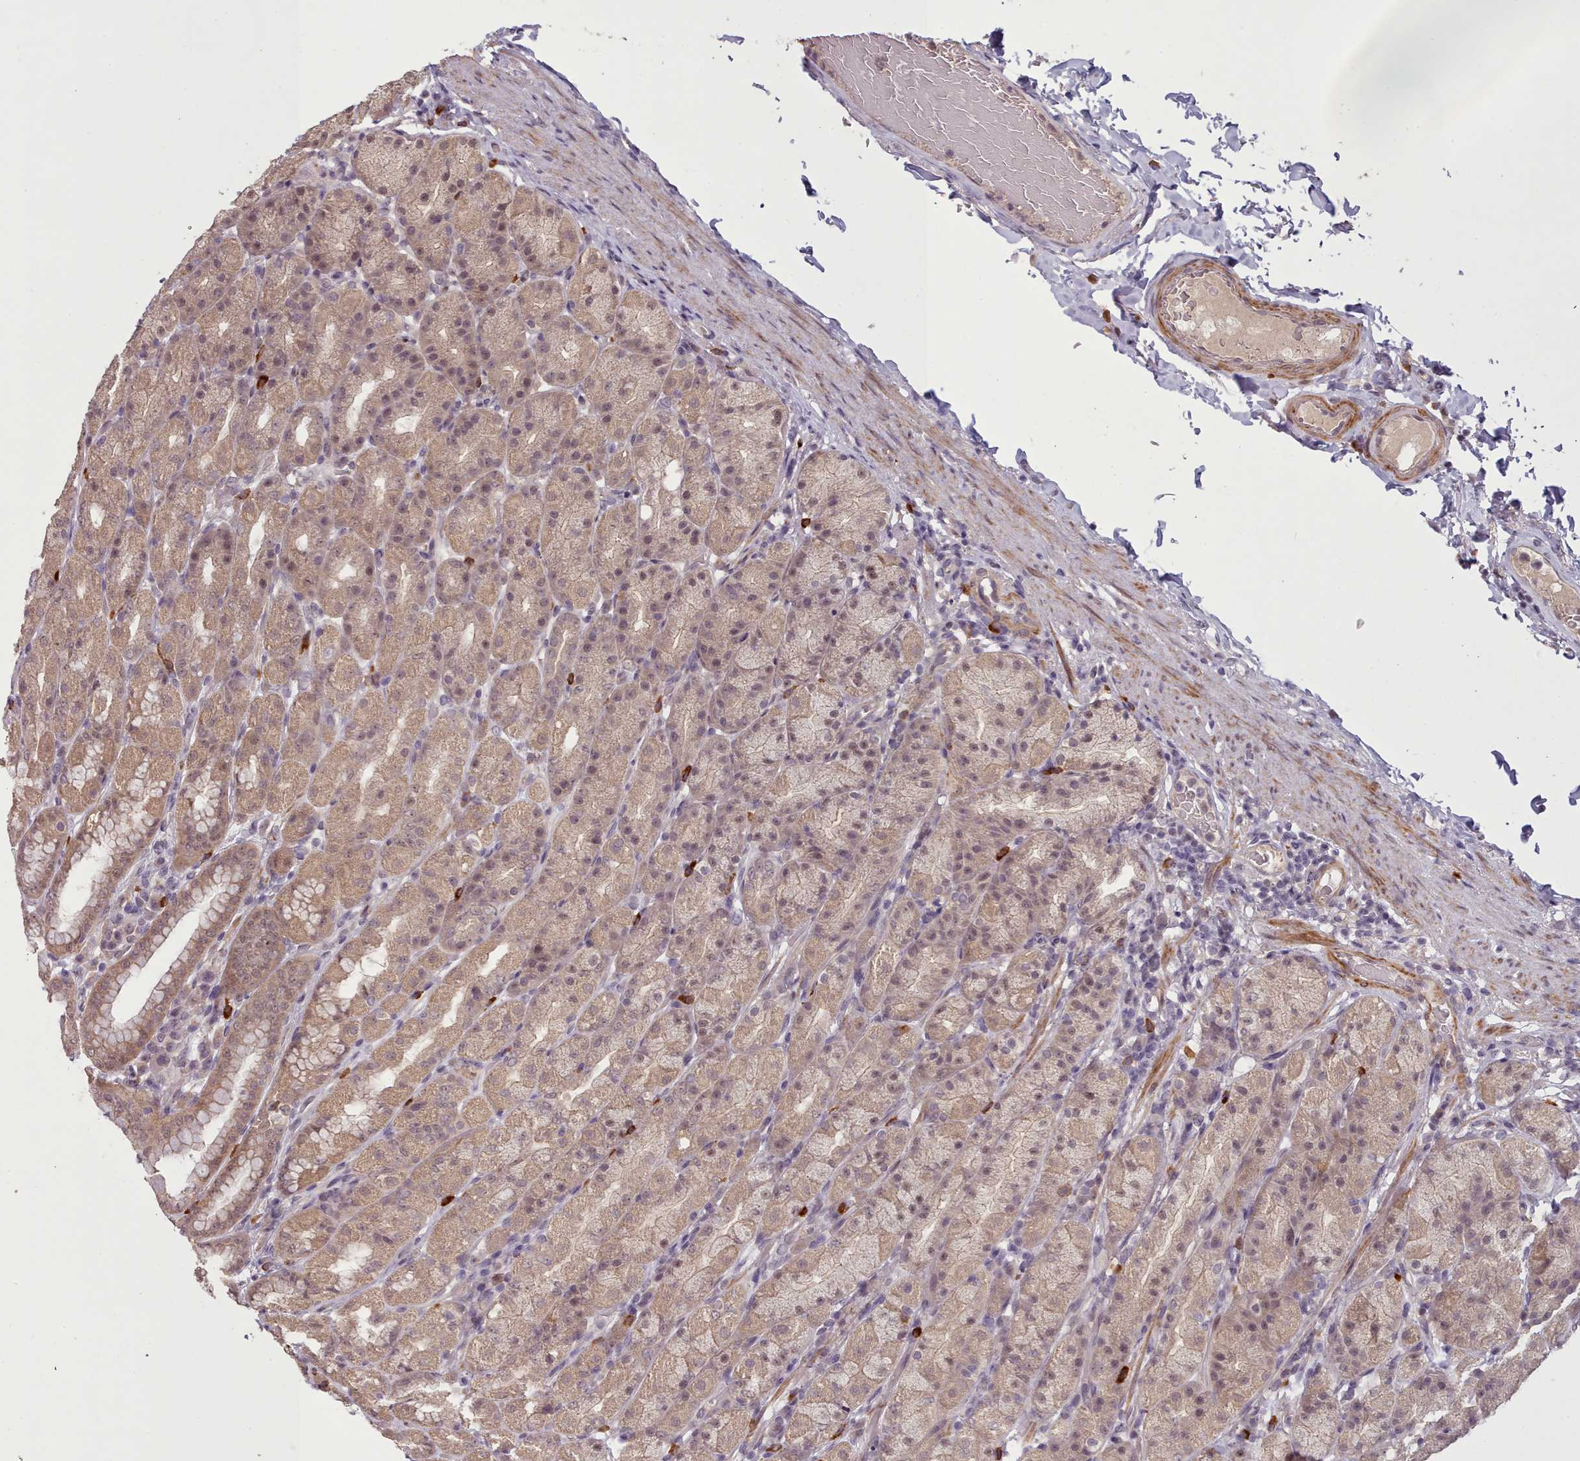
{"staining": {"intensity": "moderate", "quantity": ">75%", "location": "cytoplasmic/membranous,nuclear"}, "tissue": "stomach", "cell_type": "Glandular cells", "image_type": "normal", "snomed": [{"axis": "morphology", "description": "Normal tissue, NOS"}, {"axis": "topography", "description": "Stomach, upper"}, {"axis": "topography", "description": "Stomach"}], "caption": "Moderate cytoplasmic/membranous,nuclear staining for a protein is appreciated in about >75% of glandular cells of normal stomach using immunohistochemistry (IHC).", "gene": "CDC6", "patient": {"sex": "male", "age": 68}}